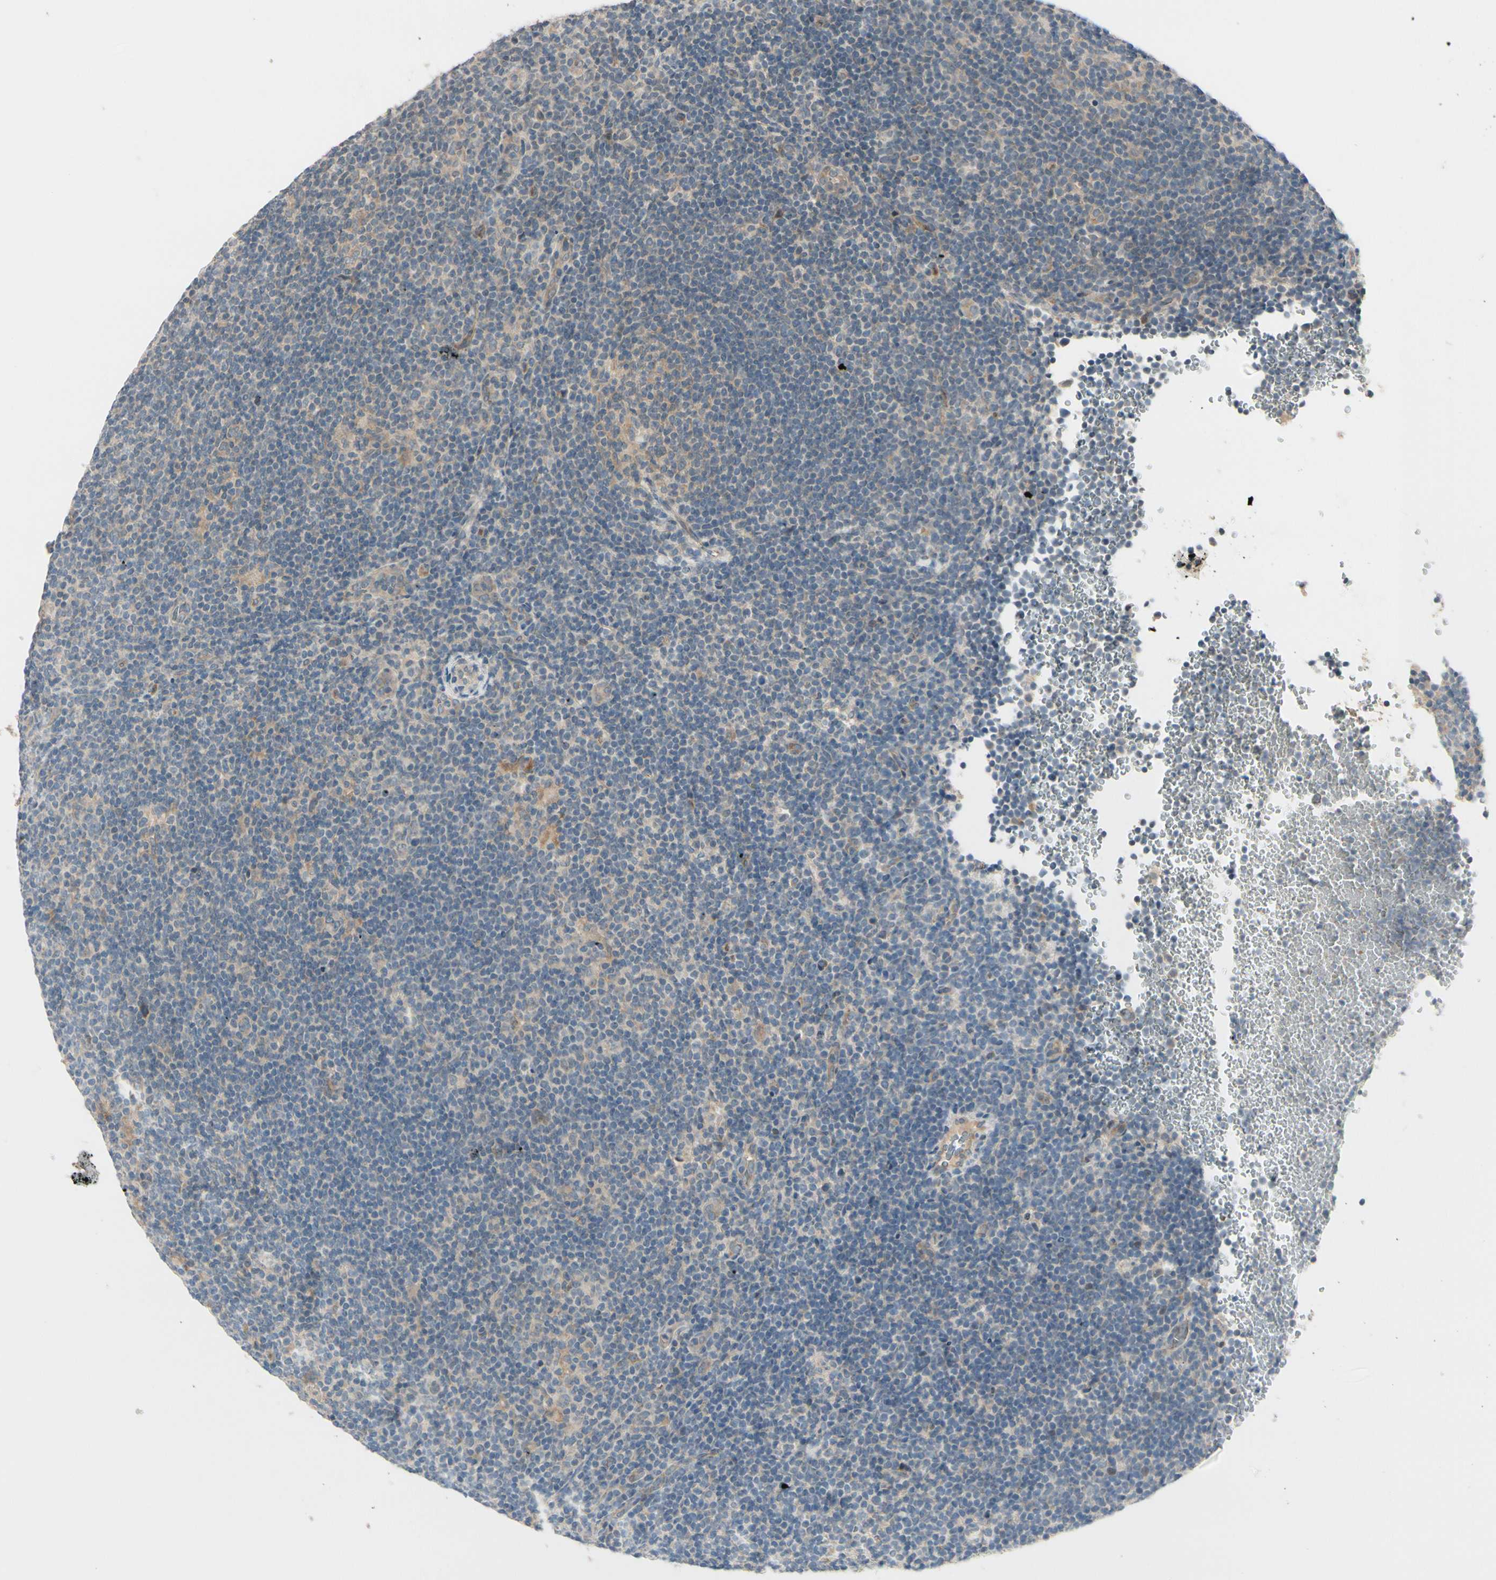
{"staining": {"intensity": "moderate", "quantity": ">75%", "location": "cytoplasmic/membranous"}, "tissue": "lymphoma", "cell_type": "Tumor cells", "image_type": "cancer", "snomed": [{"axis": "morphology", "description": "Hodgkin's disease, NOS"}, {"axis": "topography", "description": "Lymph node"}], "caption": "Moderate cytoplasmic/membranous expression is present in approximately >75% of tumor cells in Hodgkin's disease.", "gene": "FGF10", "patient": {"sex": "female", "age": 57}}